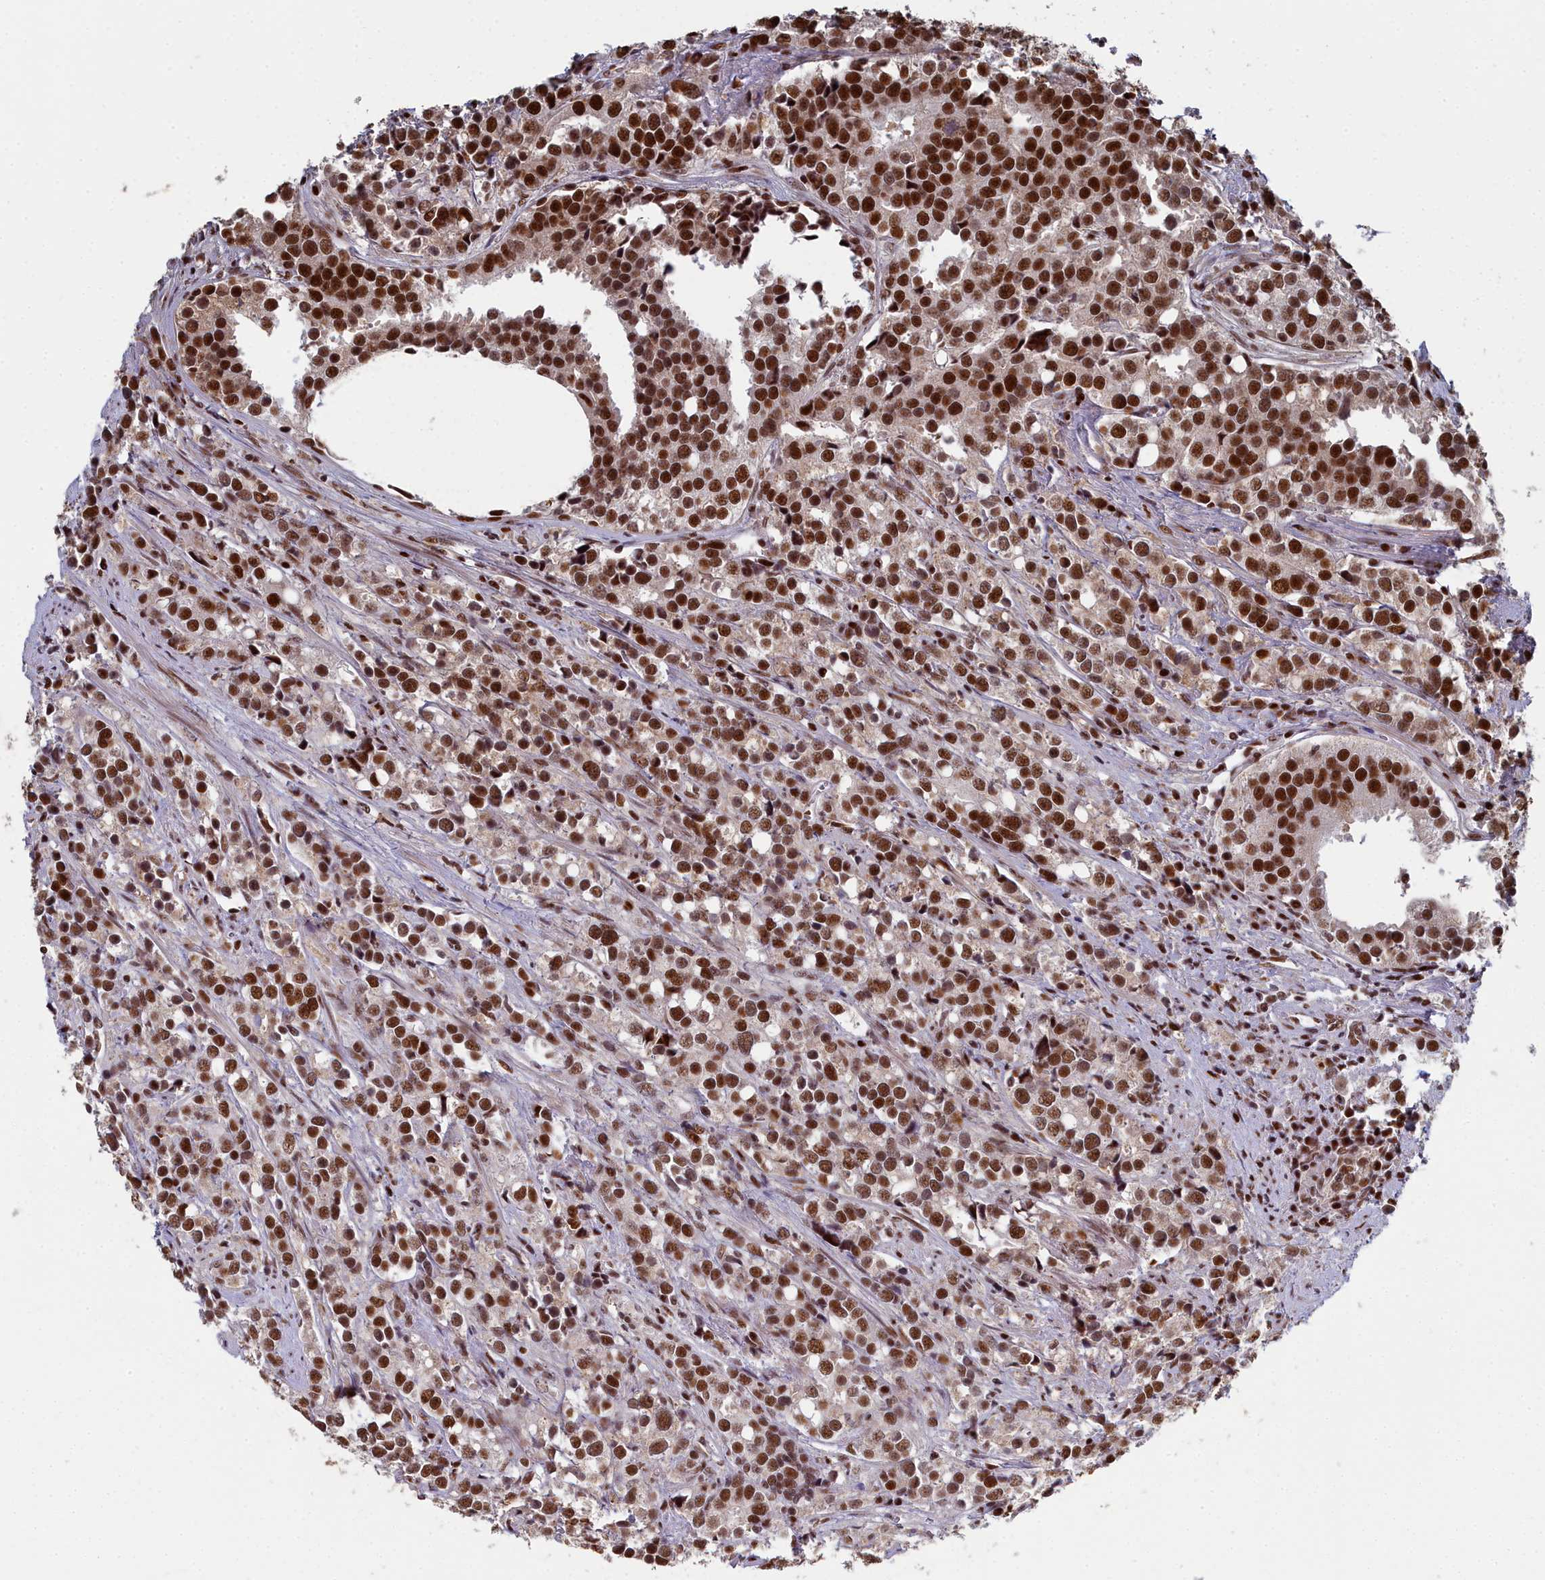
{"staining": {"intensity": "strong", "quantity": ">75%", "location": "cytoplasmic/membranous,nuclear"}, "tissue": "prostate cancer", "cell_type": "Tumor cells", "image_type": "cancer", "snomed": [{"axis": "morphology", "description": "Adenocarcinoma, High grade"}, {"axis": "topography", "description": "Prostate"}], "caption": "High-magnification brightfield microscopy of prostate cancer (high-grade adenocarcinoma) stained with DAB (3,3'-diaminobenzidine) (brown) and counterstained with hematoxylin (blue). tumor cells exhibit strong cytoplasmic/membranous and nuclear expression is present in about>75% of cells.", "gene": "SF3B3", "patient": {"sex": "male", "age": 71}}